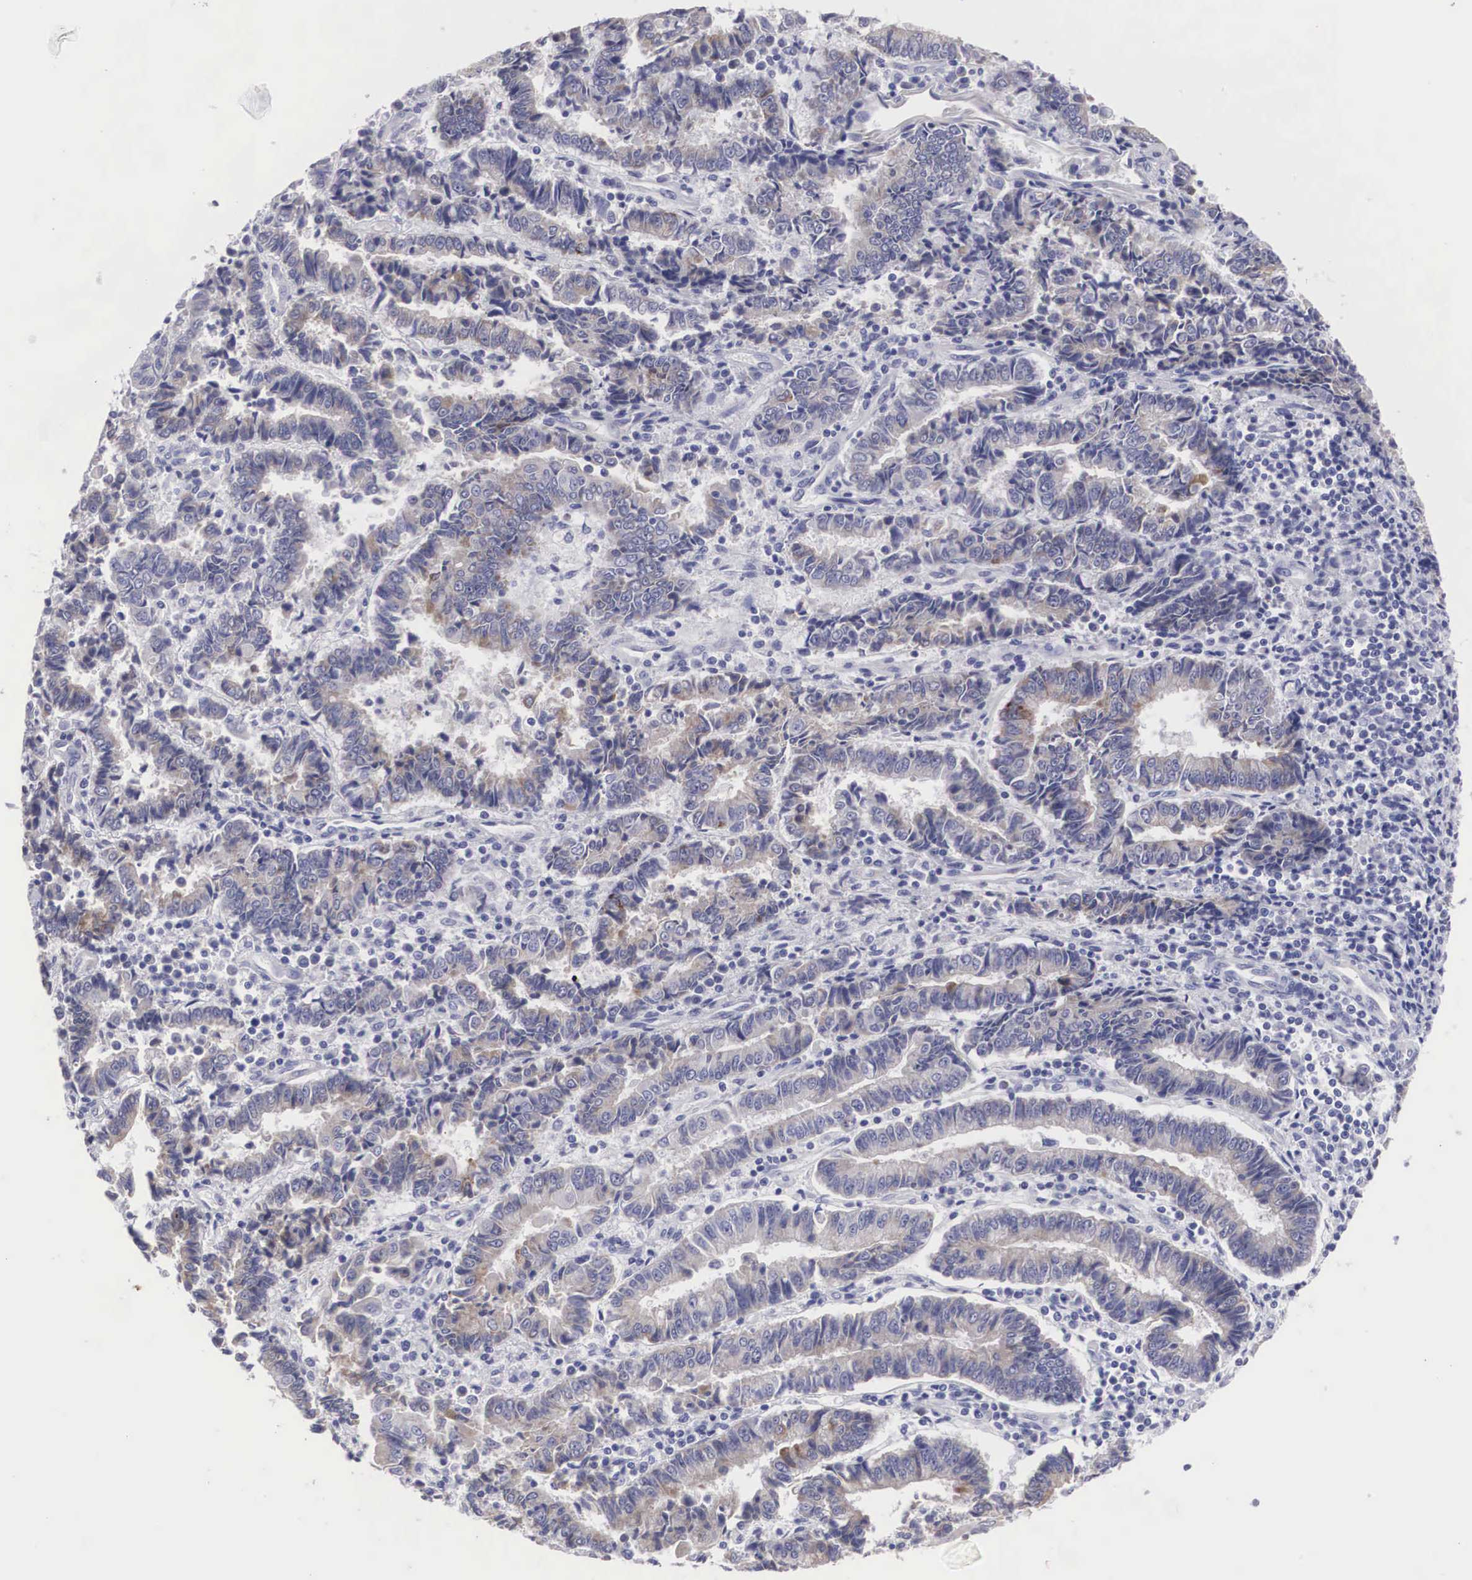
{"staining": {"intensity": "weak", "quantity": "25%-75%", "location": "cytoplasmic/membranous"}, "tissue": "endometrial cancer", "cell_type": "Tumor cells", "image_type": "cancer", "snomed": [{"axis": "morphology", "description": "Adenocarcinoma, NOS"}, {"axis": "topography", "description": "Endometrium"}], "caption": "Protein staining displays weak cytoplasmic/membranous staining in about 25%-75% of tumor cells in endometrial cancer (adenocarcinoma).", "gene": "ARMCX3", "patient": {"sex": "female", "age": 75}}